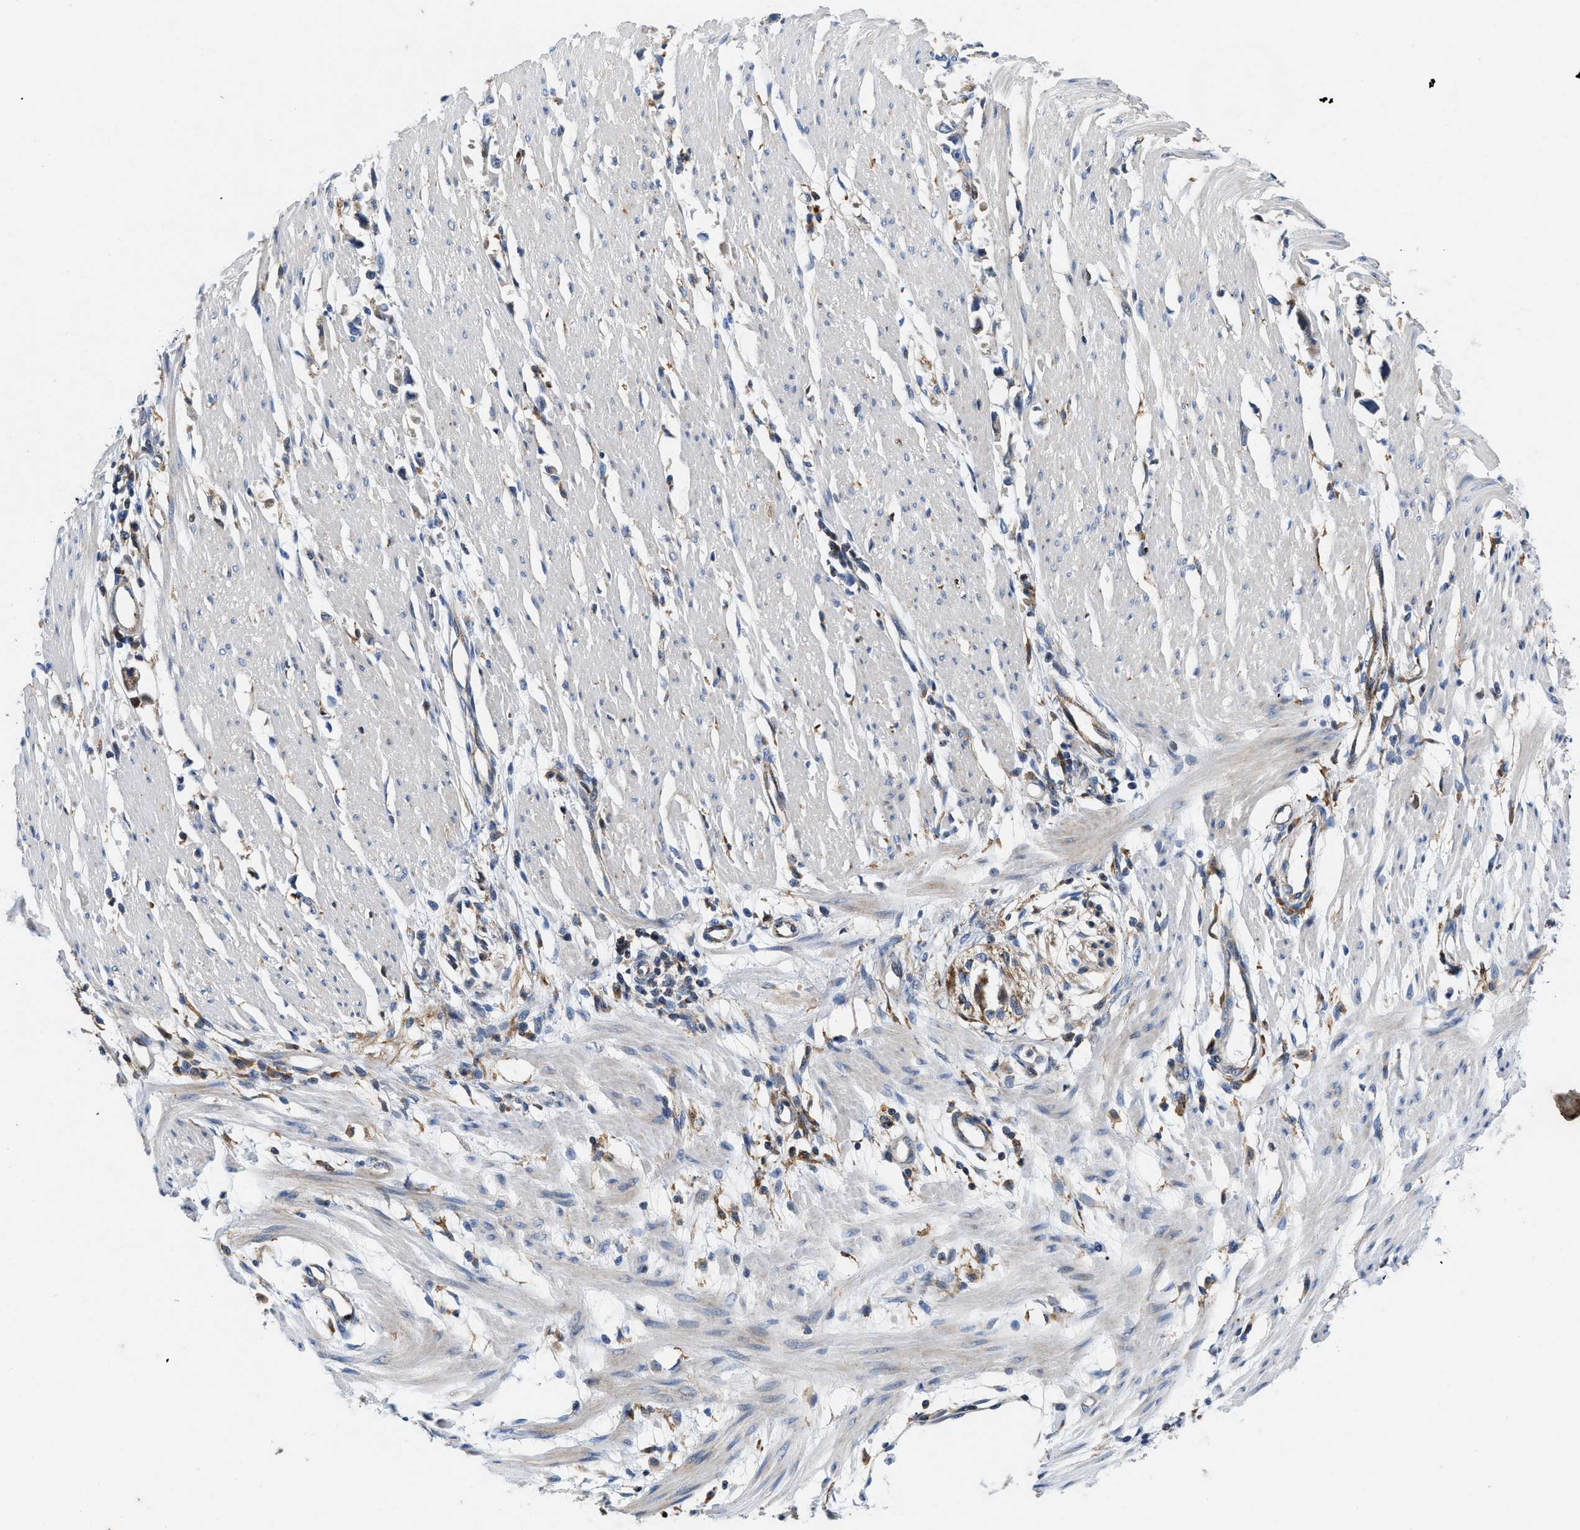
{"staining": {"intensity": "negative", "quantity": "none", "location": "none"}, "tissue": "stomach cancer", "cell_type": "Tumor cells", "image_type": "cancer", "snomed": [{"axis": "morphology", "description": "Adenocarcinoma, NOS"}, {"axis": "topography", "description": "Stomach"}], "caption": "An immunohistochemistry micrograph of stomach cancer (adenocarcinoma) is shown. There is no staining in tumor cells of stomach cancer (adenocarcinoma).", "gene": "ENPP4", "patient": {"sex": "female", "age": 59}}